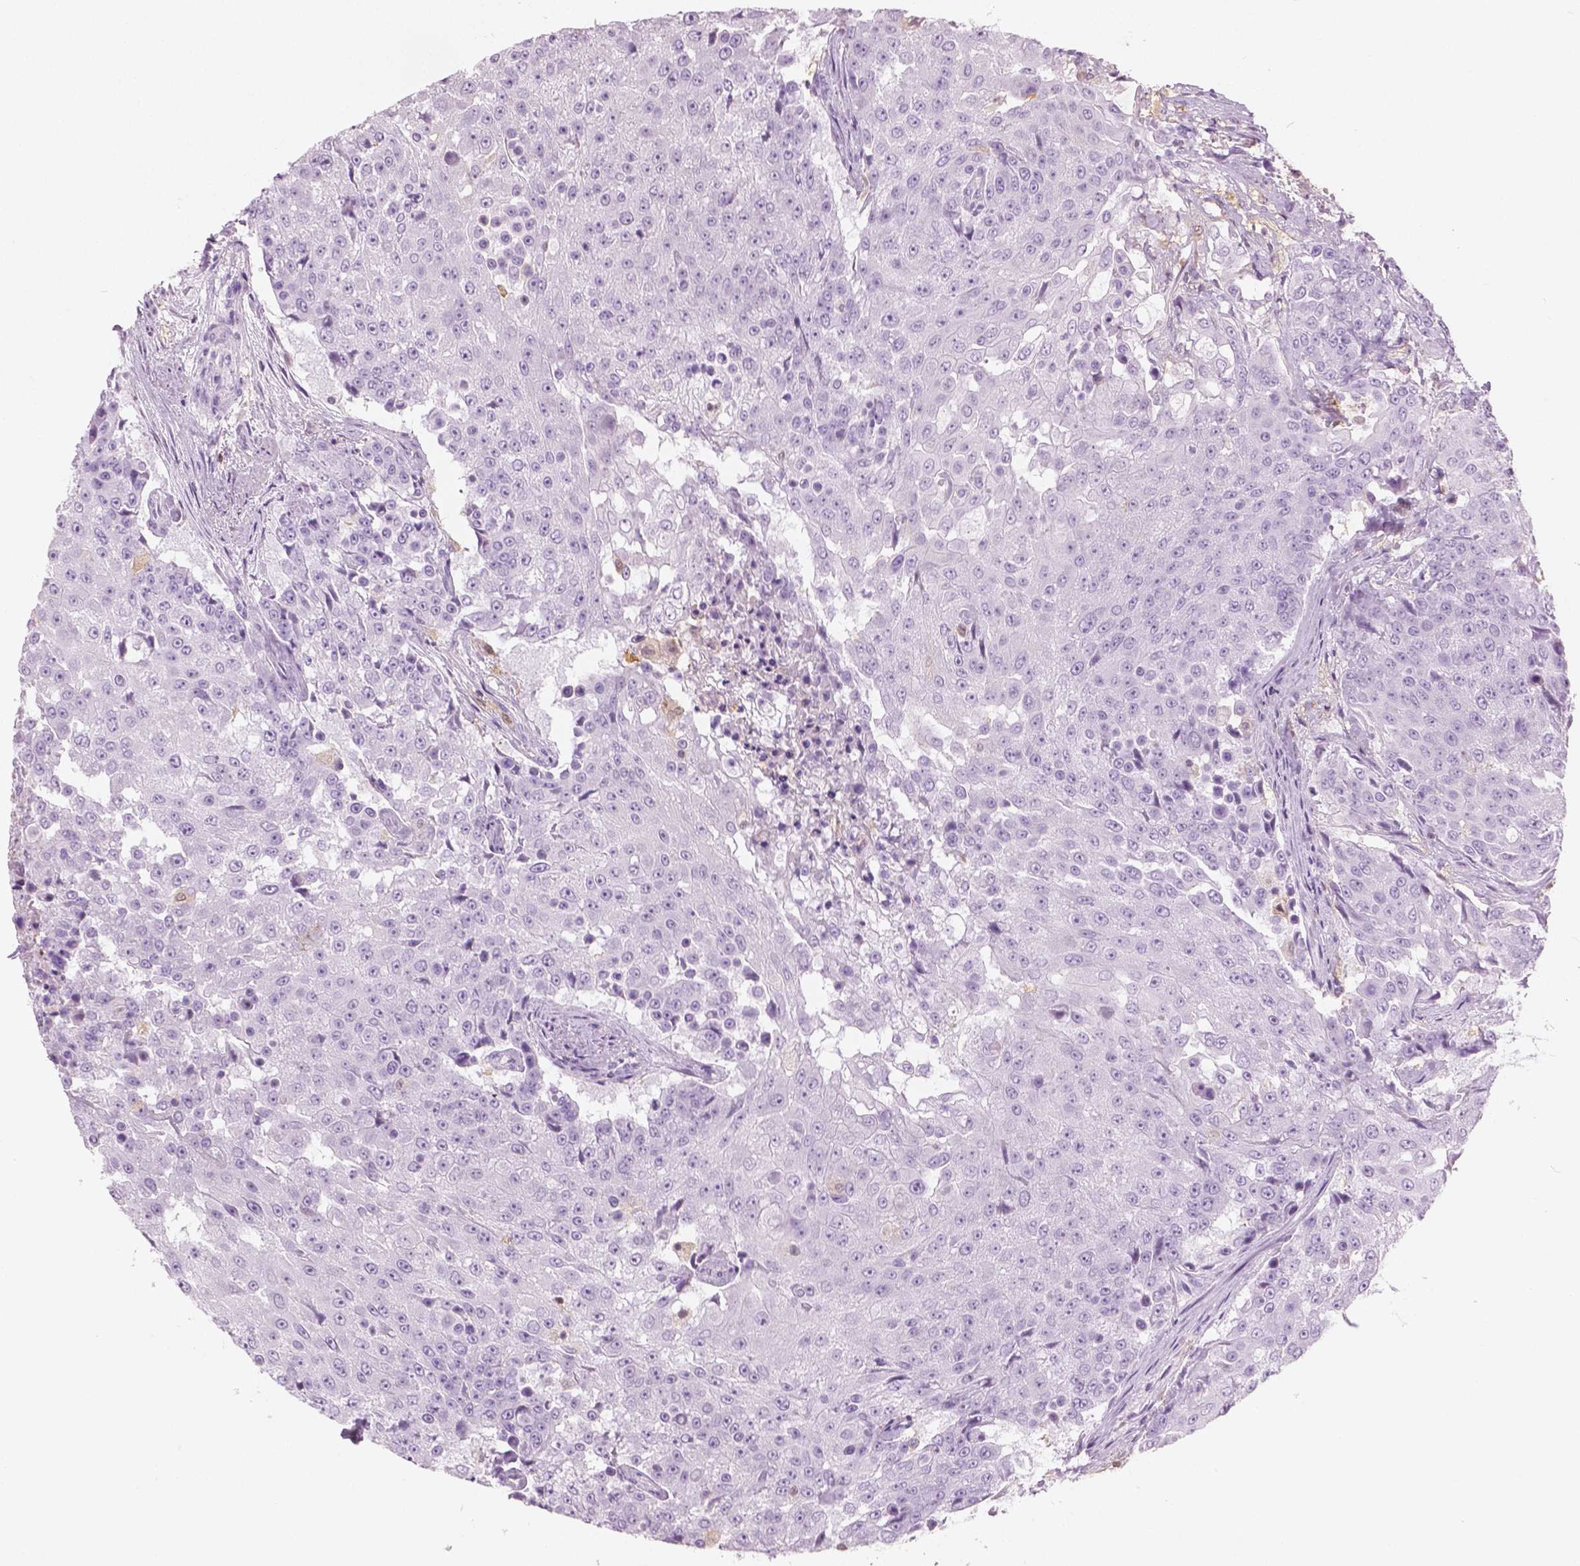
{"staining": {"intensity": "negative", "quantity": "none", "location": "none"}, "tissue": "urothelial cancer", "cell_type": "Tumor cells", "image_type": "cancer", "snomed": [{"axis": "morphology", "description": "Urothelial carcinoma, High grade"}, {"axis": "topography", "description": "Urinary bladder"}], "caption": "IHC of high-grade urothelial carcinoma exhibits no expression in tumor cells. The staining was performed using DAB to visualize the protein expression in brown, while the nuclei were stained in blue with hematoxylin (Magnification: 20x).", "gene": "GALM", "patient": {"sex": "female", "age": 63}}